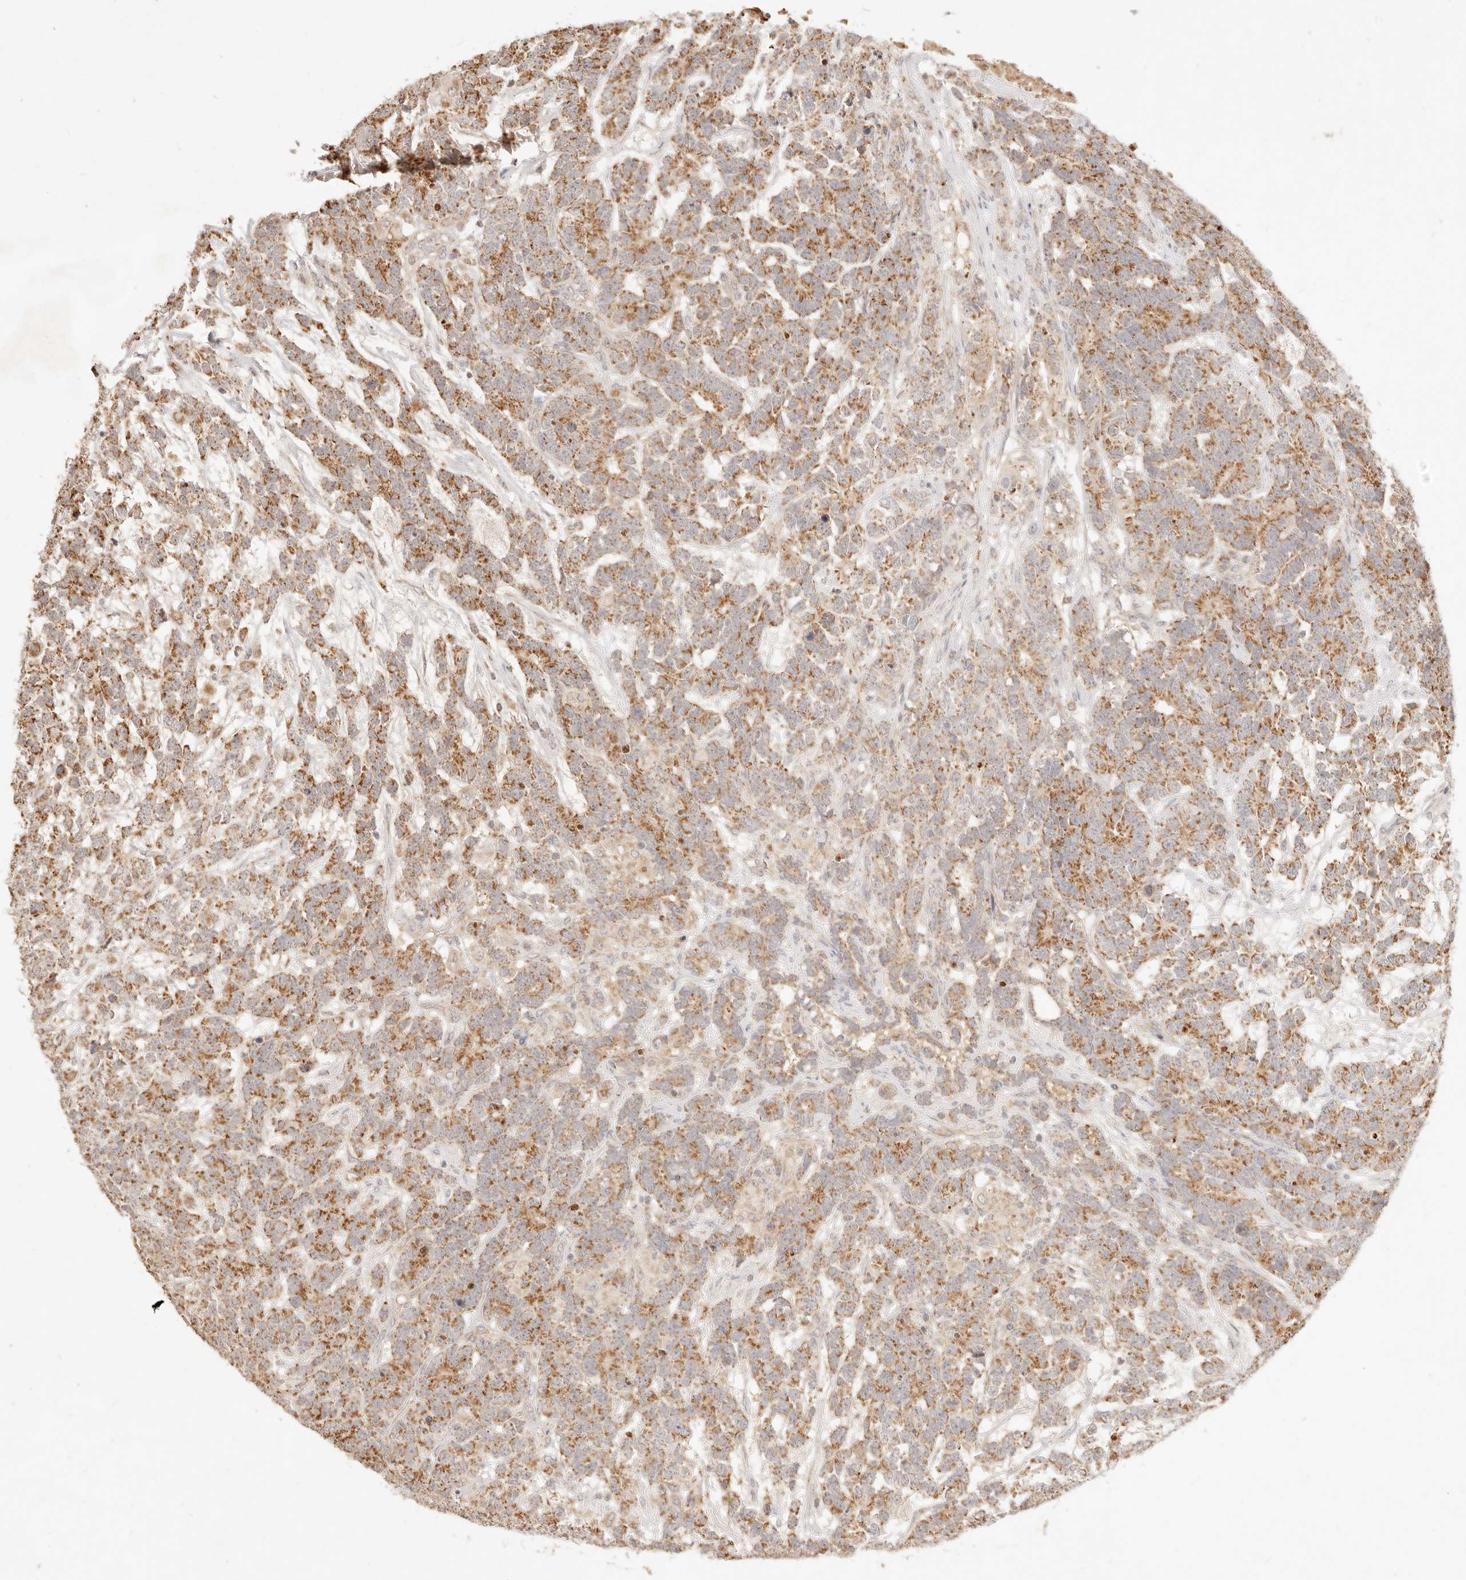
{"staining": {"intensity": "moderate", "quantity": ">75%", "location": "cytoplasmic/membranous"}, "tissue": "testis cancer", "cell_type": "Tumor cells", "image_type": "cancer", "snomed": [{"axis": "morphology", "description": "Carcinoma, Embryonal, NOS"}, {"axis": "topography", "description": "Testis"}], "caption": "High-power microscopy captured an IHC image of testis embryonal carcinoma, revealing moderate cytoplasmic/membranous staining in approximately >75% of tumor cells.", "gene": "CPLANE2", "patient": {"sex": "male", "age": 26}}